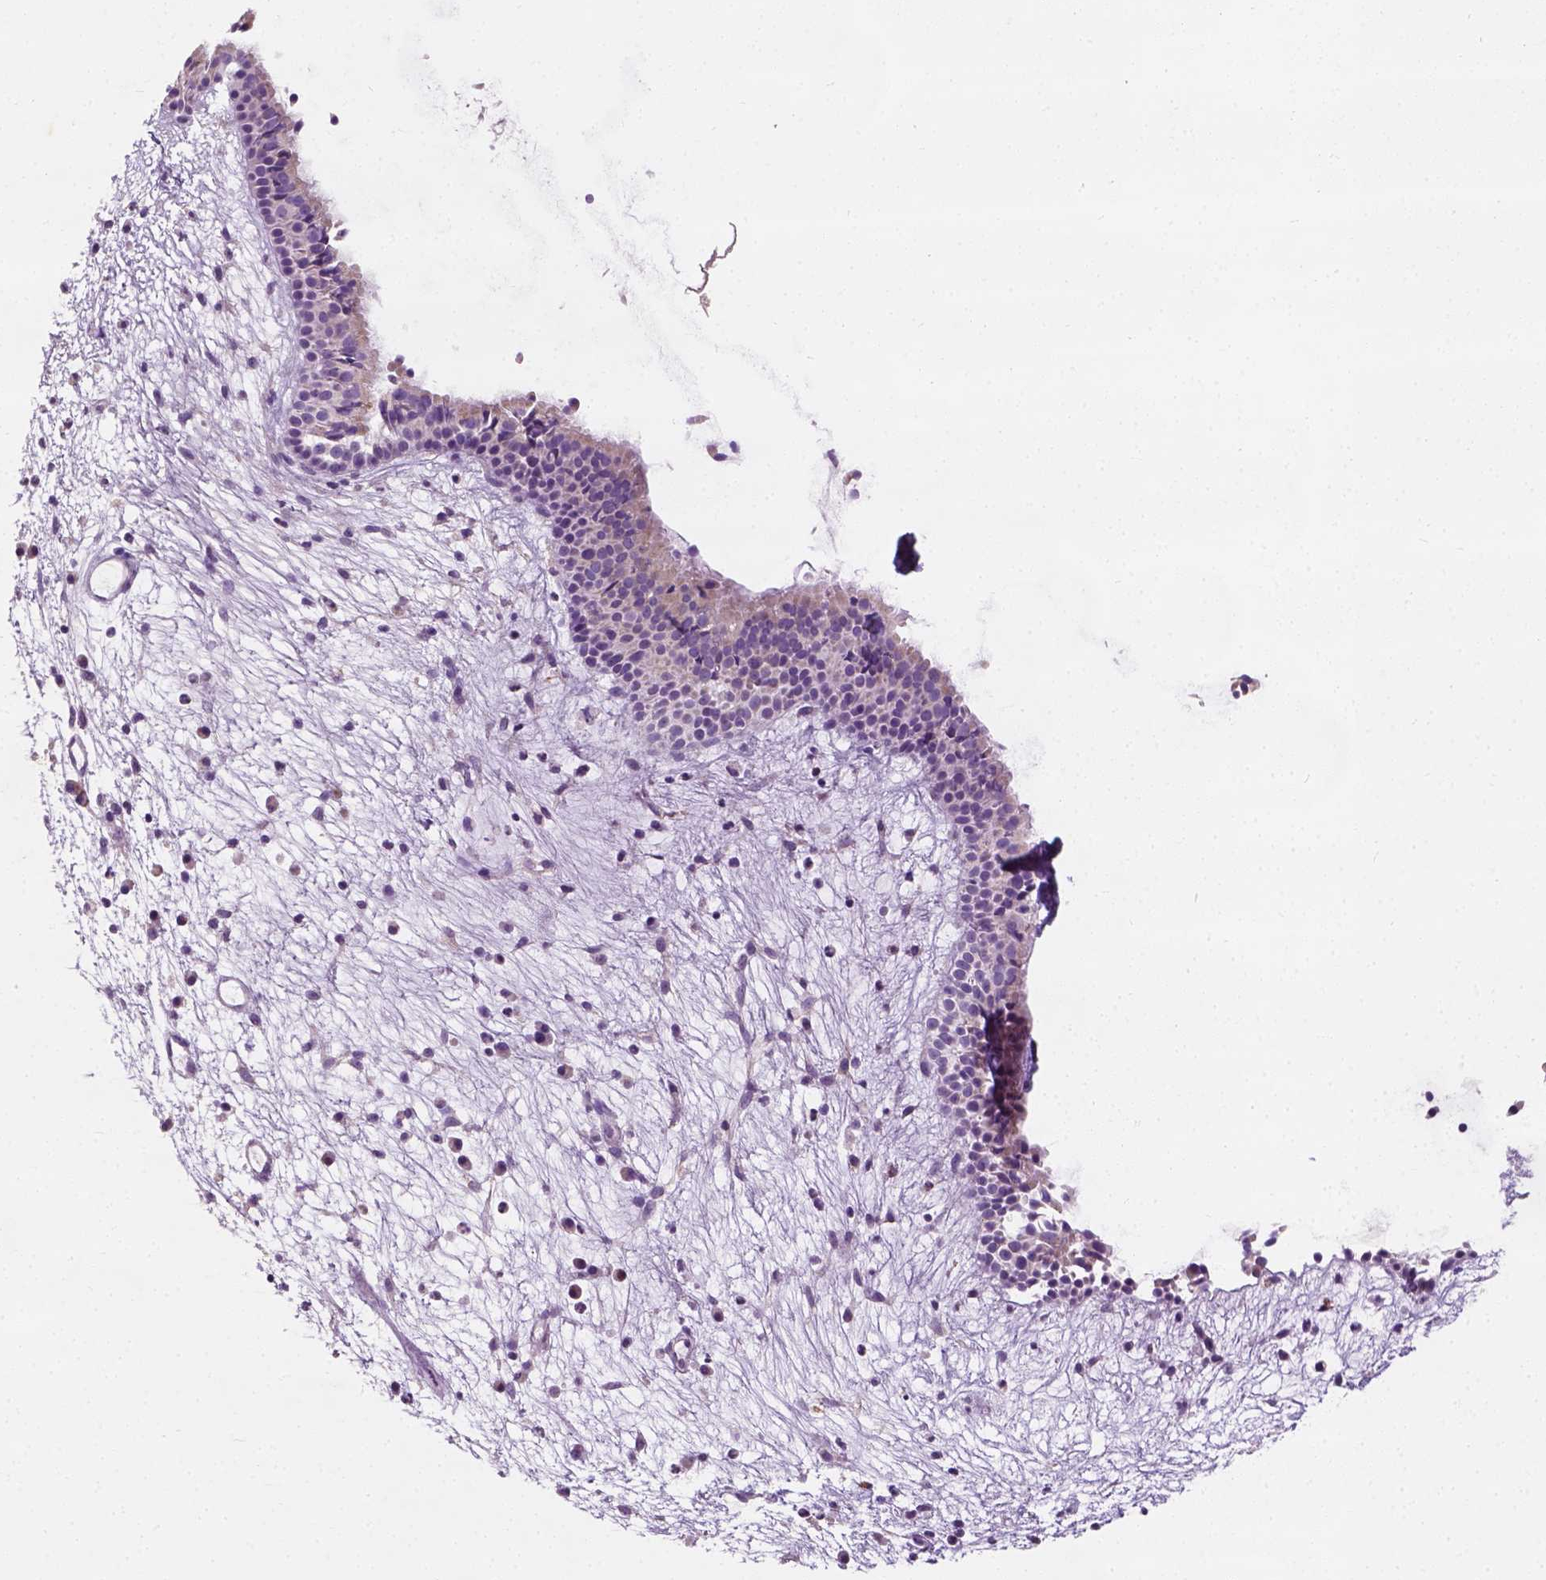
{"staining": {"intensity": "weak", "quantity": "25%-75%", "location": "cytoplasmic/membranous"}, "tissue": "nasopharynx", "cell_type": "Respiratory epithelial cells", "image_type": "normal", "snomed": [{"axis": "morphology", "description": "Normal tissue, NOS"}, {"axis": "topography", "description": "Nasopharynx"}], "caption": "Respiratory epithelial cells exhibit weak cytoplasmic/membranous expression in approximately 25%-75% of cells in normal nasopharynx. (IHC, brightfield microscopy, high magnification).", "gene": "CHODL", "patient": {"sex": "male", "age": 77}}